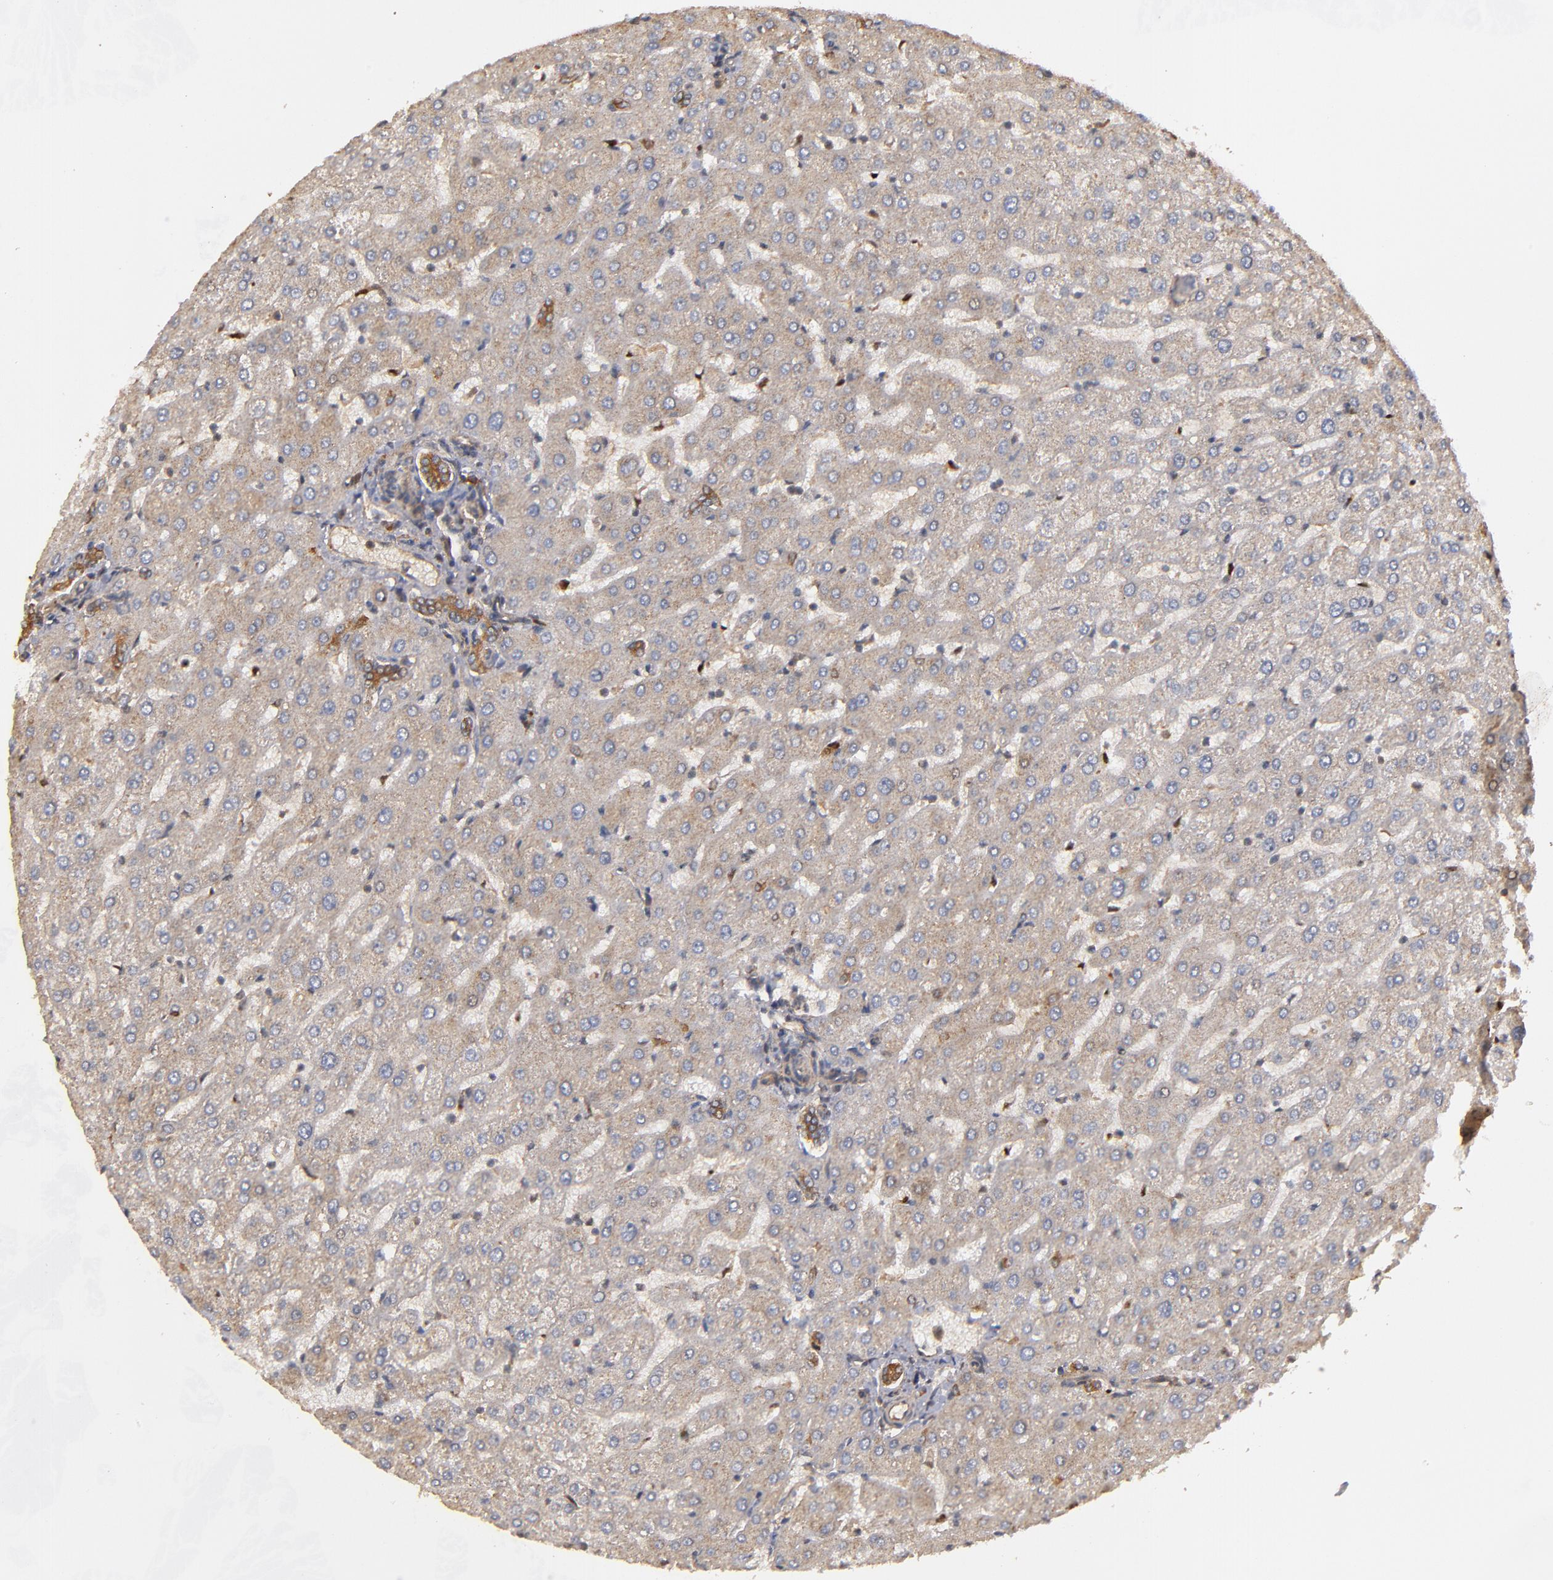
{"staining": {"intensity": "strong", "quantity": ">75%", "location": "cytoplasmic/membranous"}, "tissue": "liver", "cell_type": "Cholangiocytes", "image_type": "normal", "snomed": [{"axis": "morphology", "description": "Normal tissue, NOS"}, {"axis": "morphology", "description": "Fibrosis, NOS"}, {"axis": "topography", "description": "Liver"}], "caption": "Immunohistochemical staining of benign human liver exhibits strong cytoplasmic/membranous protein staining in about >75% of cholangiocytes. The protein is shown in brown color, while the nuclei are stained blue.", "gene": "BDKRB1", "patient": {"sex": "female", "age": 29}}